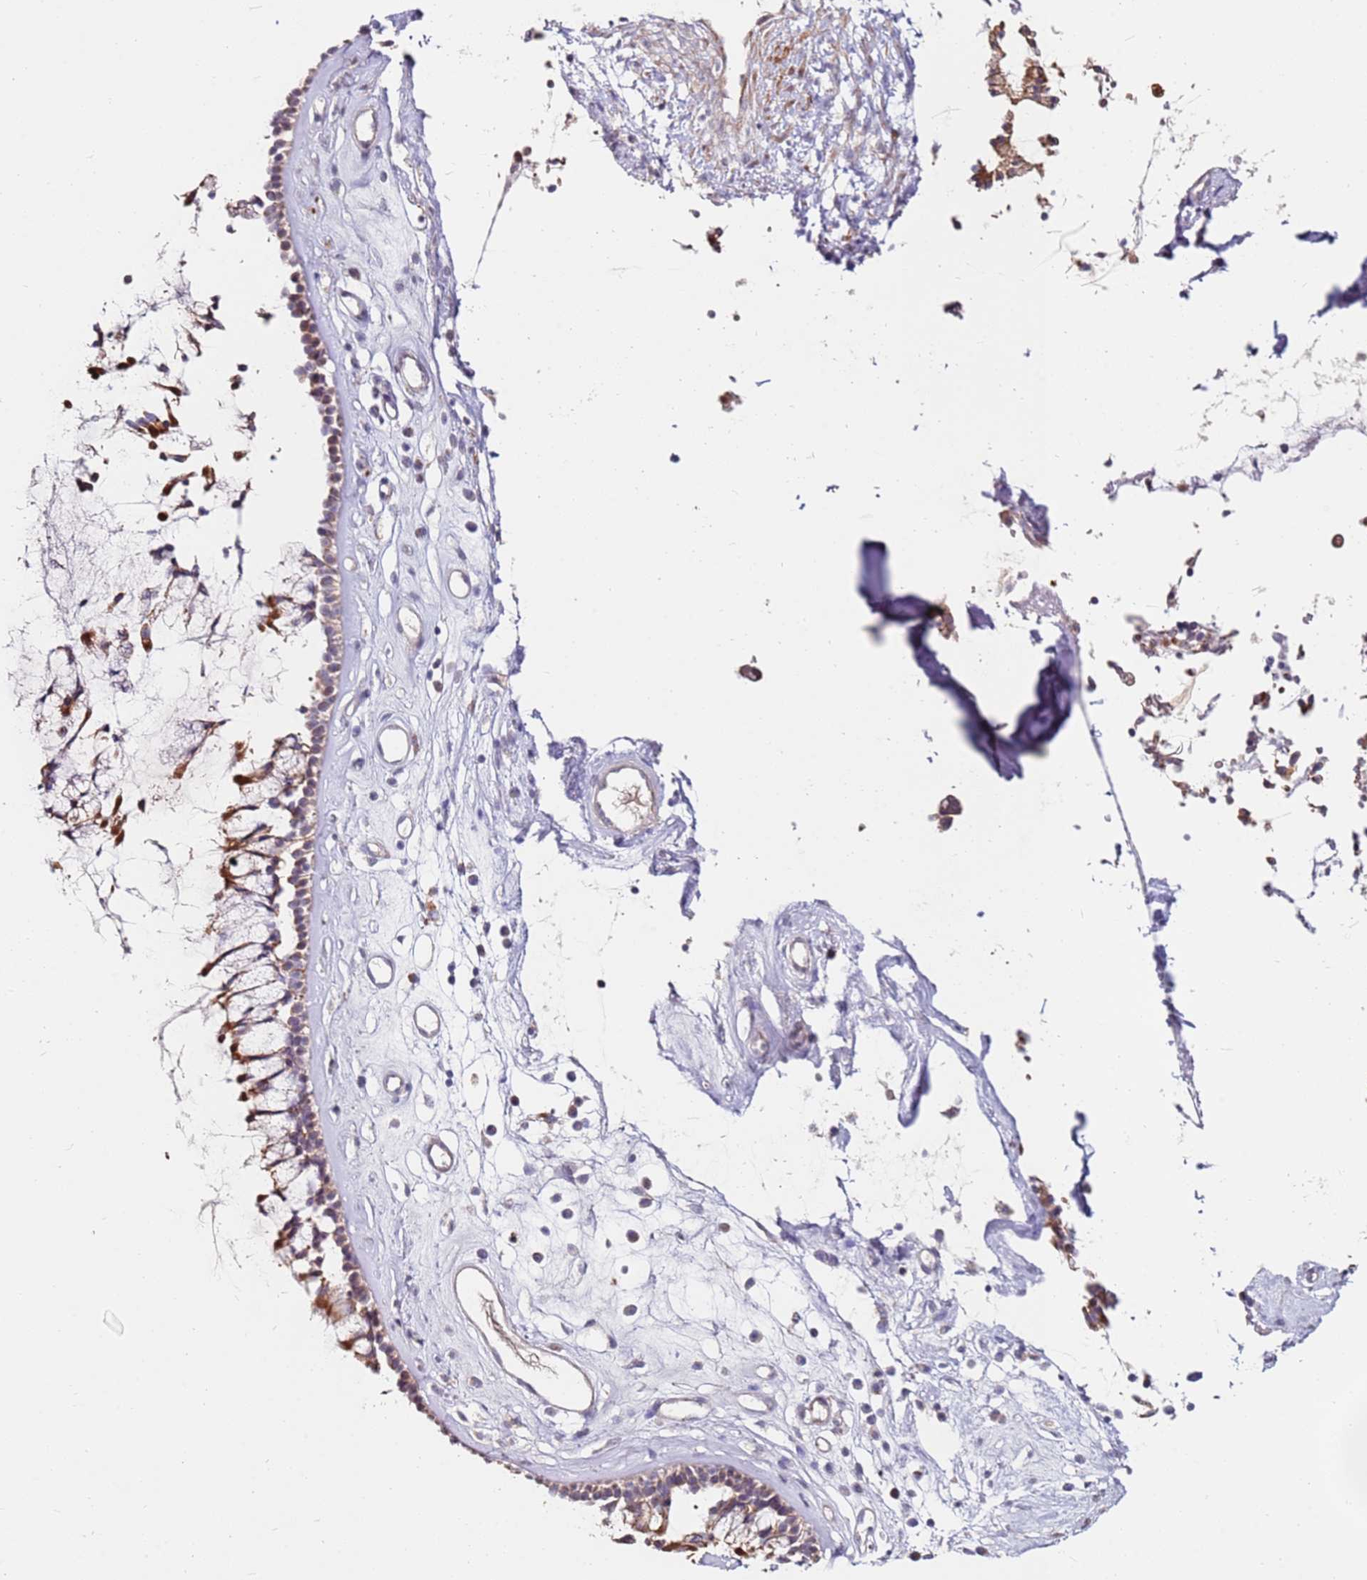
{"staining": {"intensity": "moderate", "quantity": "25%-75%", "location": "cytoplasmic/membranous"}, "tissue": "nasopharynx", "cell_type": "Respiratory epithelial cells", "image_type": "normal", "snomed": [{"axis": "morphology", "description": "Normal tissue, NOS"}, {"axis": "morphology", "description": "Inflammation, NOS"}, {"axis": "topography", "description": "Nasopharynx"}], "caption": "Nasopharynx stained for a protein exhibits moderate cytoplasmic/membranous positivity in respiratory epithelial cells. Using DAB (brown) and hematoxylin (blue) stains, captured at high magnification using brightfield microscopy.", "gene": "RARS2", "patient": {"sex": "male", "age": 29}}